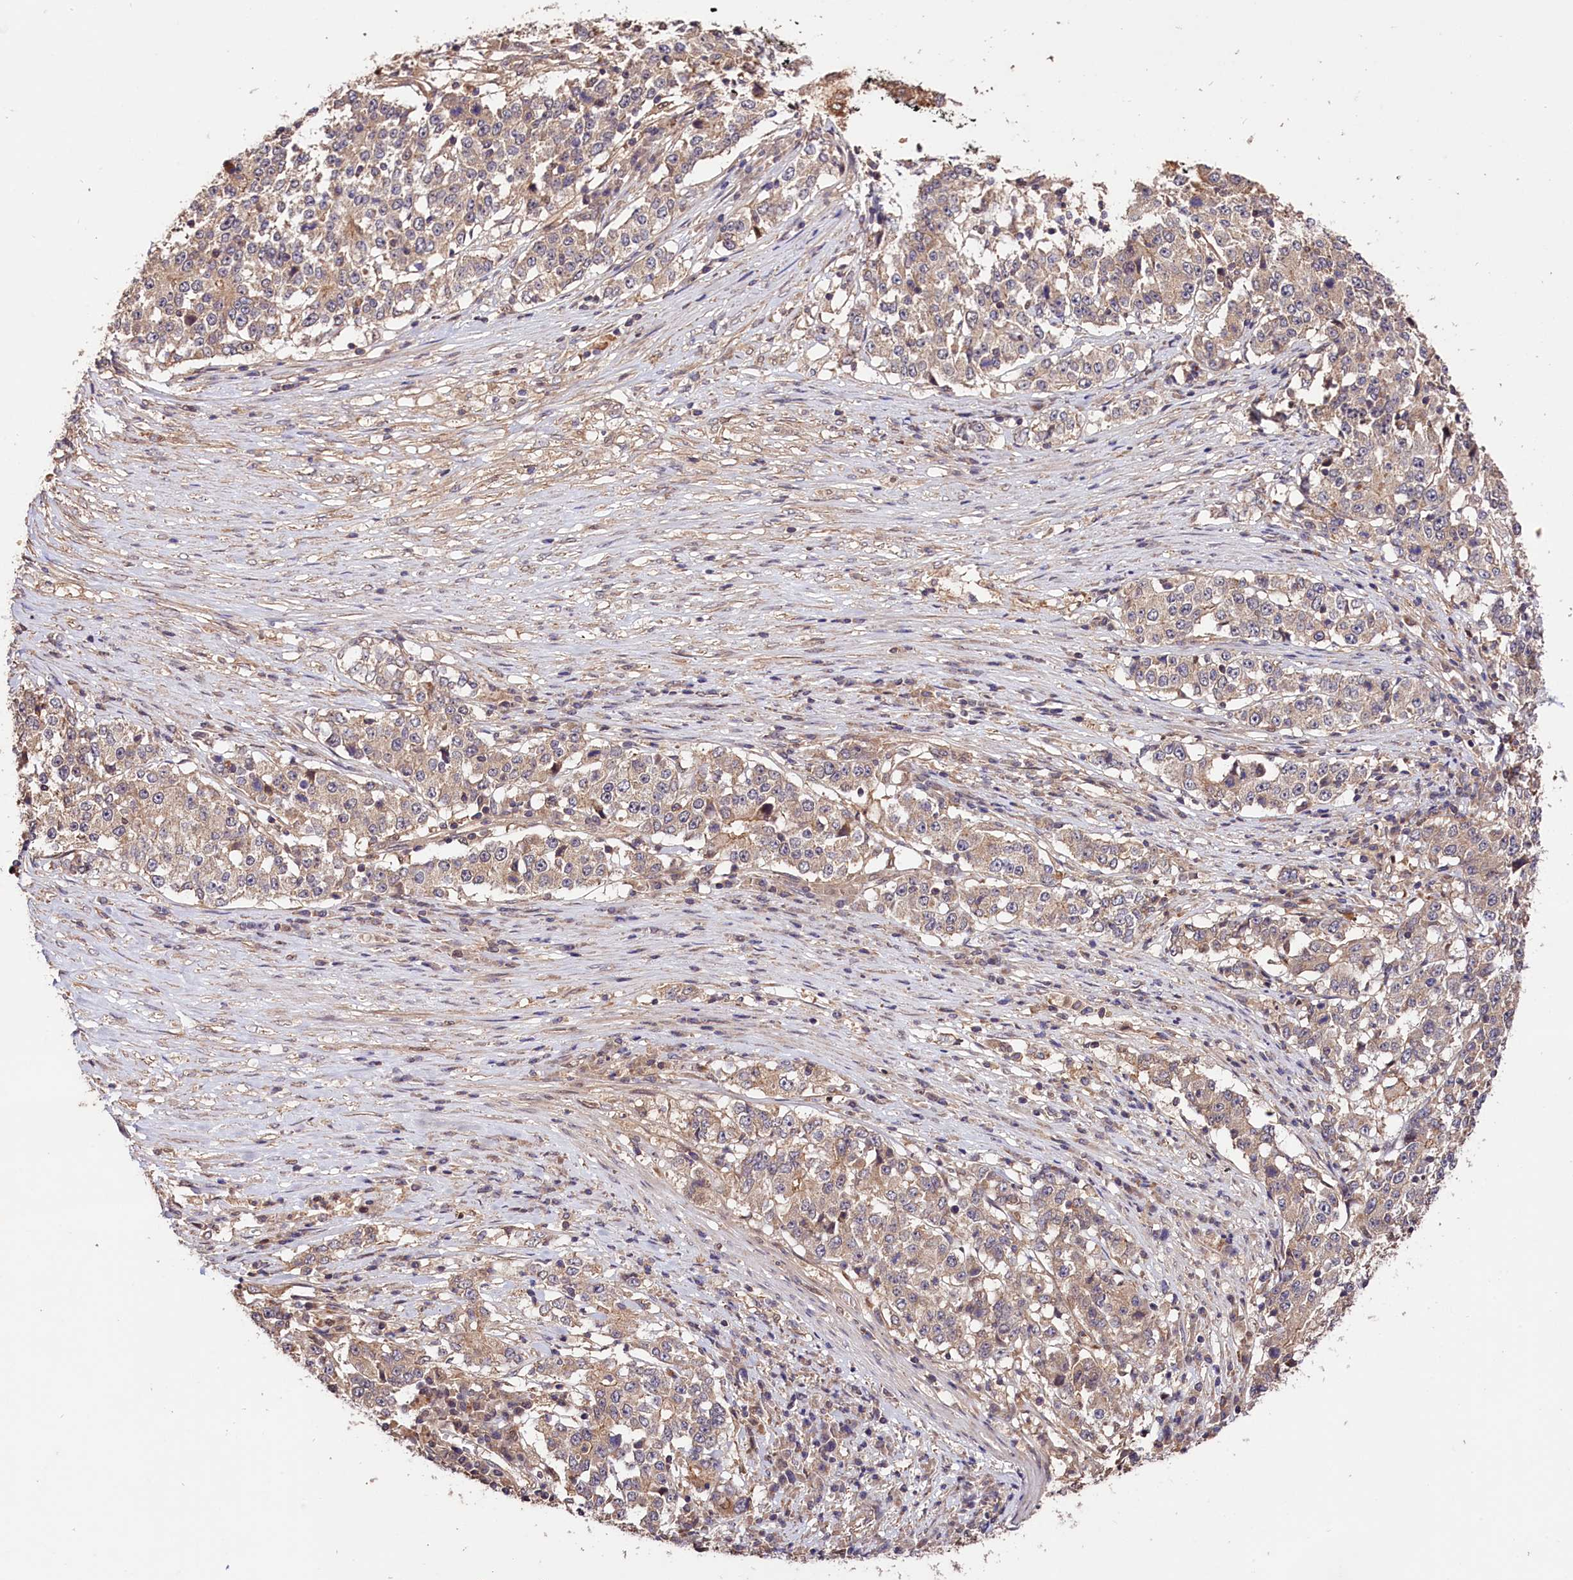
{"staining": {"intensity": "weak", "quantity": ">75%", "location": "cytoplasmic/membranous"}, "tissue": "stomach cancer", "cell_type": "Tumor cells", "image_type": "cancer", "snomed": [{"axis": "morphology", "description": "Adenocarcinoma, NOS"}, {"axis": "topography", "description": "Stomach"}], "caption": "Protein expression analysis of human adenocarcinoma (stomach) reveals weak cytoplasmic/membranous expression in about >75% of tumor cells.", "gene": "CES3", "patient": {"sex": "male", "age": 59}}